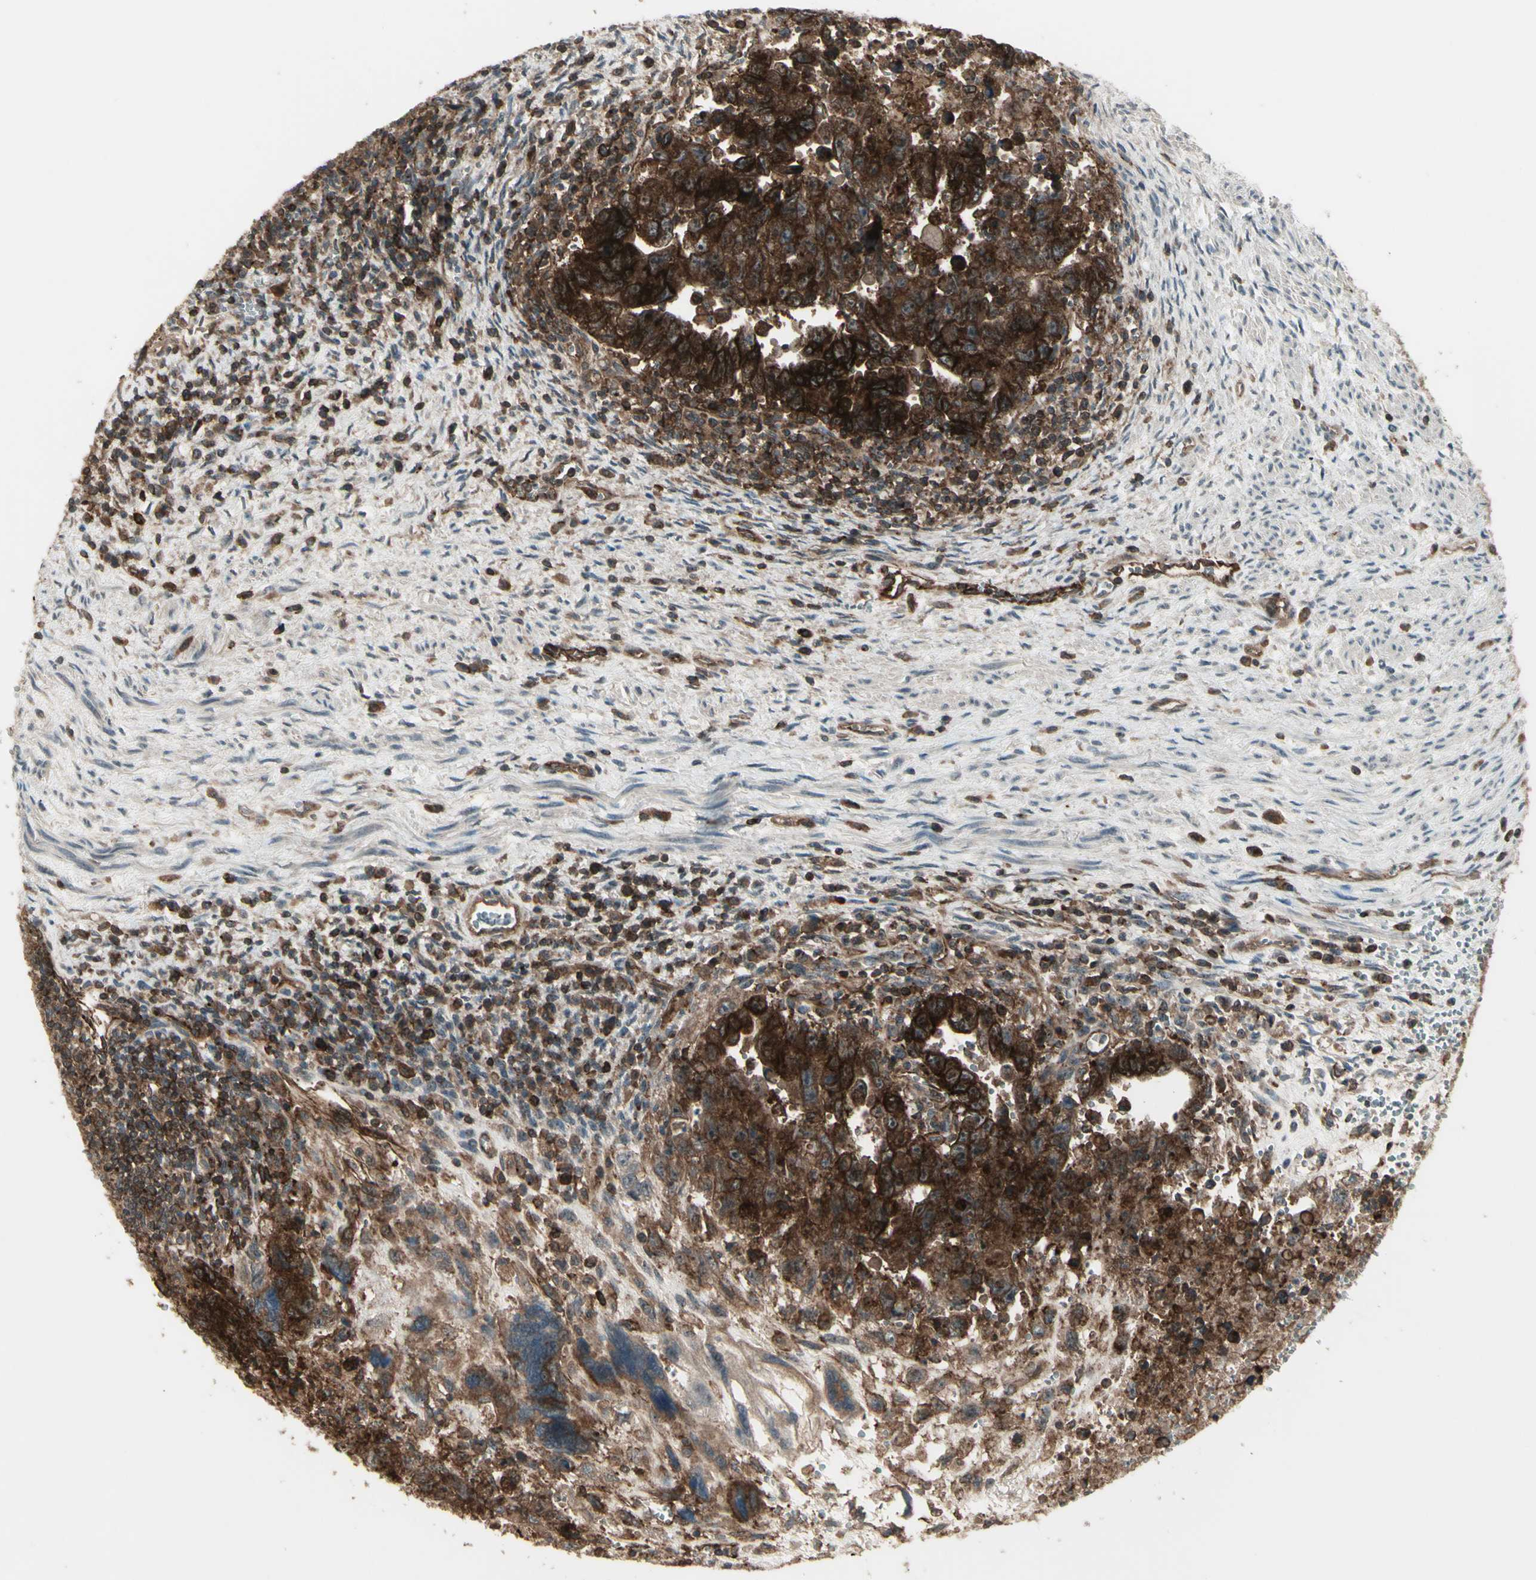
{"staining": {"intensity": "strong", "quantity": ">75%", "location": "cytoplasmic/membranous"}, "tissue": "testis cancer", "cell_type": "Tumor cells", "image_type": "cancer", "snomed": [{"axis": "morphology", "description": "Carcinoma, Embryonal, NOS"}, {"axis": "topography", "description": "Testis"}], "caption": "Tumor cells reveal high levels of strong cytoplasmic/membranous positivity in about >75% of cells in embryonal carcinoma (testis). (IHC, brightfield microscopy, high magnification).", "gene": "FXYD5", "patient": {"sex": "male", "age": 28}}